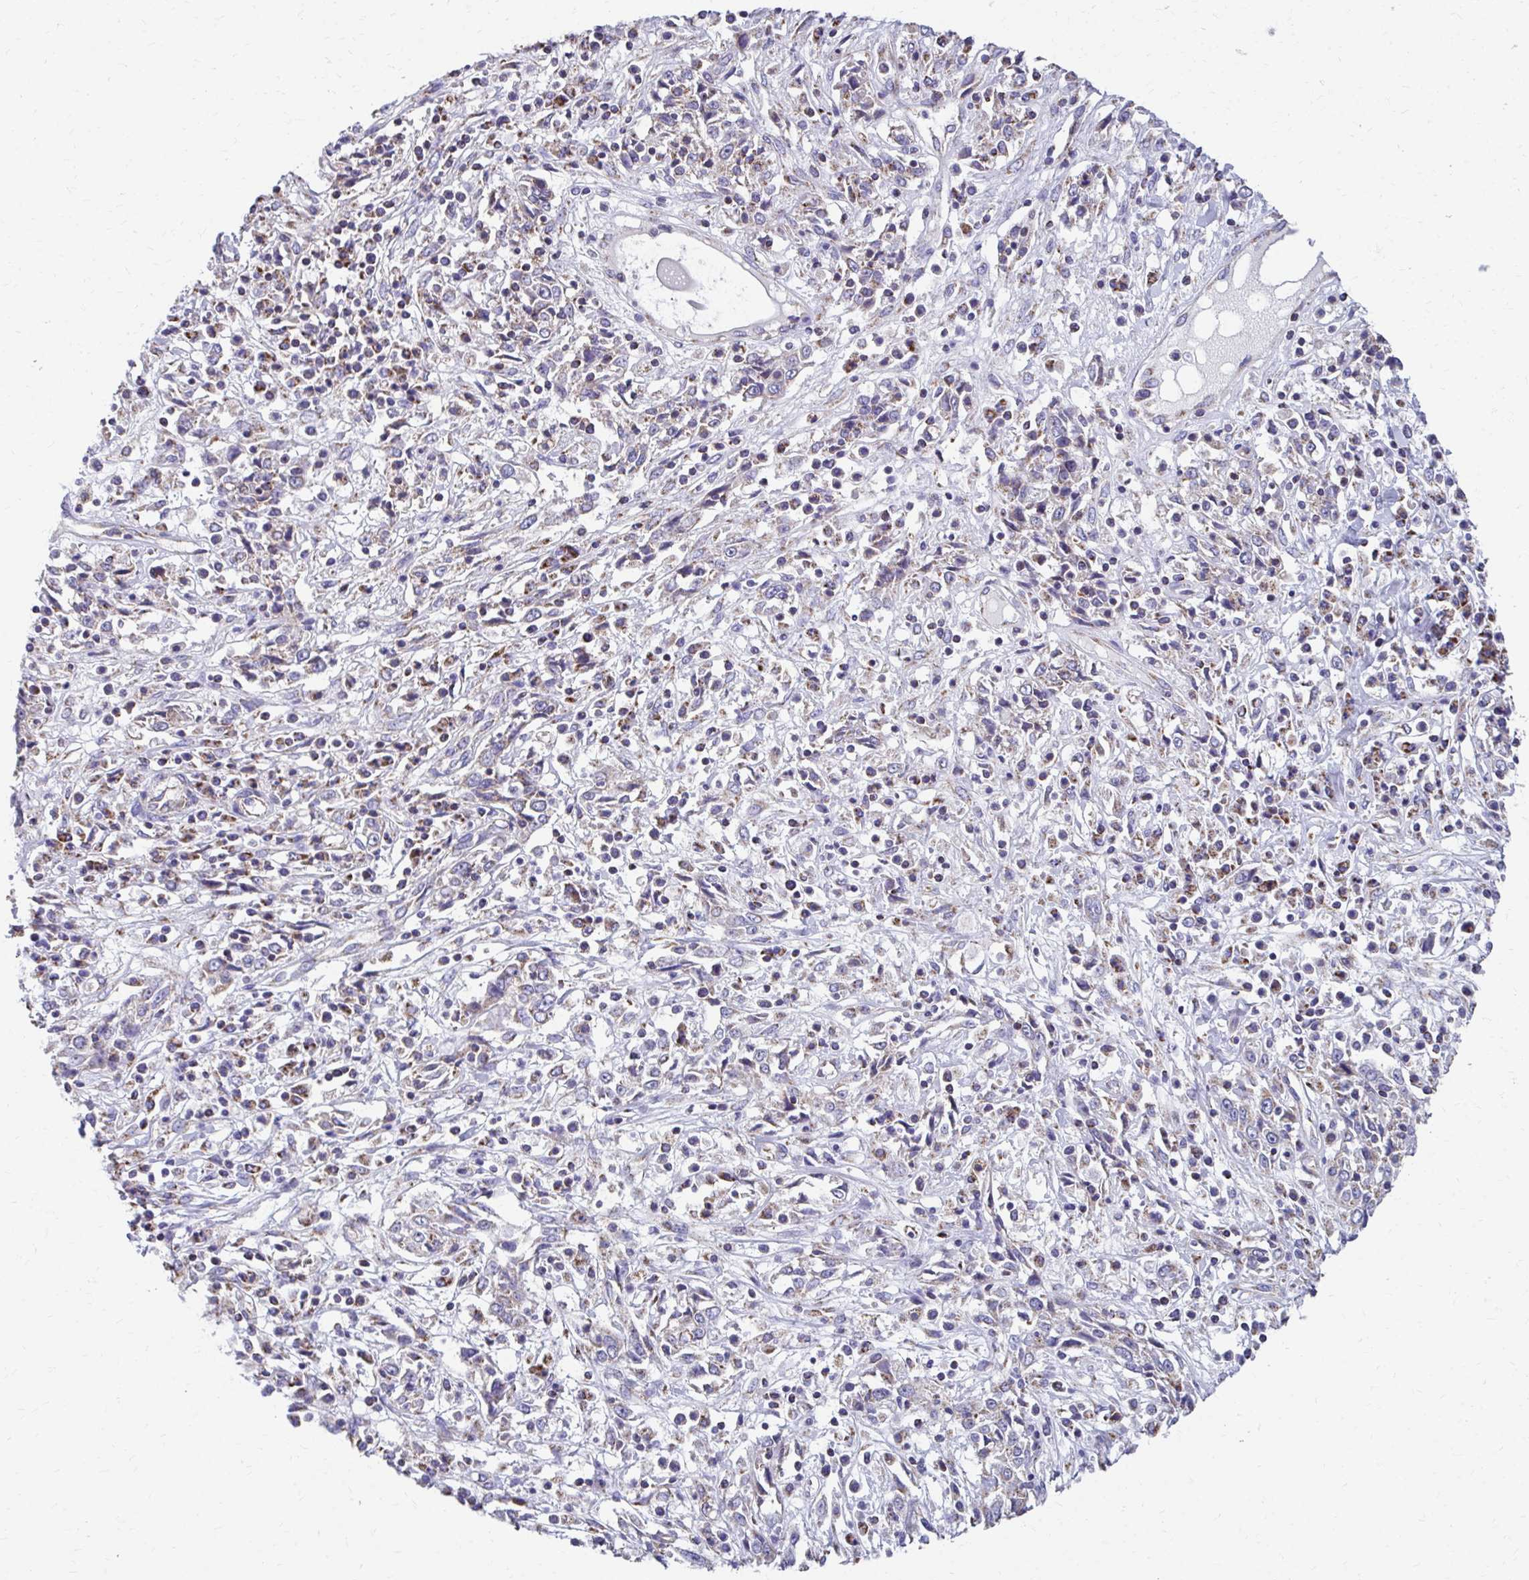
{"staining": {"intensity": "moderate", "quantity": "<25%", "location": "cytoplasmic/membranous"}, "tissue": "cervical cancer", "cell_type": "Tumor cells", "image_type": "cancer", "snomed": [{"axis": "morphology", "description": "Adenocarcinoma, NOS"}, {"axis": "topography", "description": "Cervix"}], "caption": "Human cervical adenocarcinoma stained with a brown dye demonstrates moderate cytoplasmic/membranous positive expression in approximately <25% of tumor cells.", "gene": "RCC1L", "patient": {"sex": "female", "age": 40}}